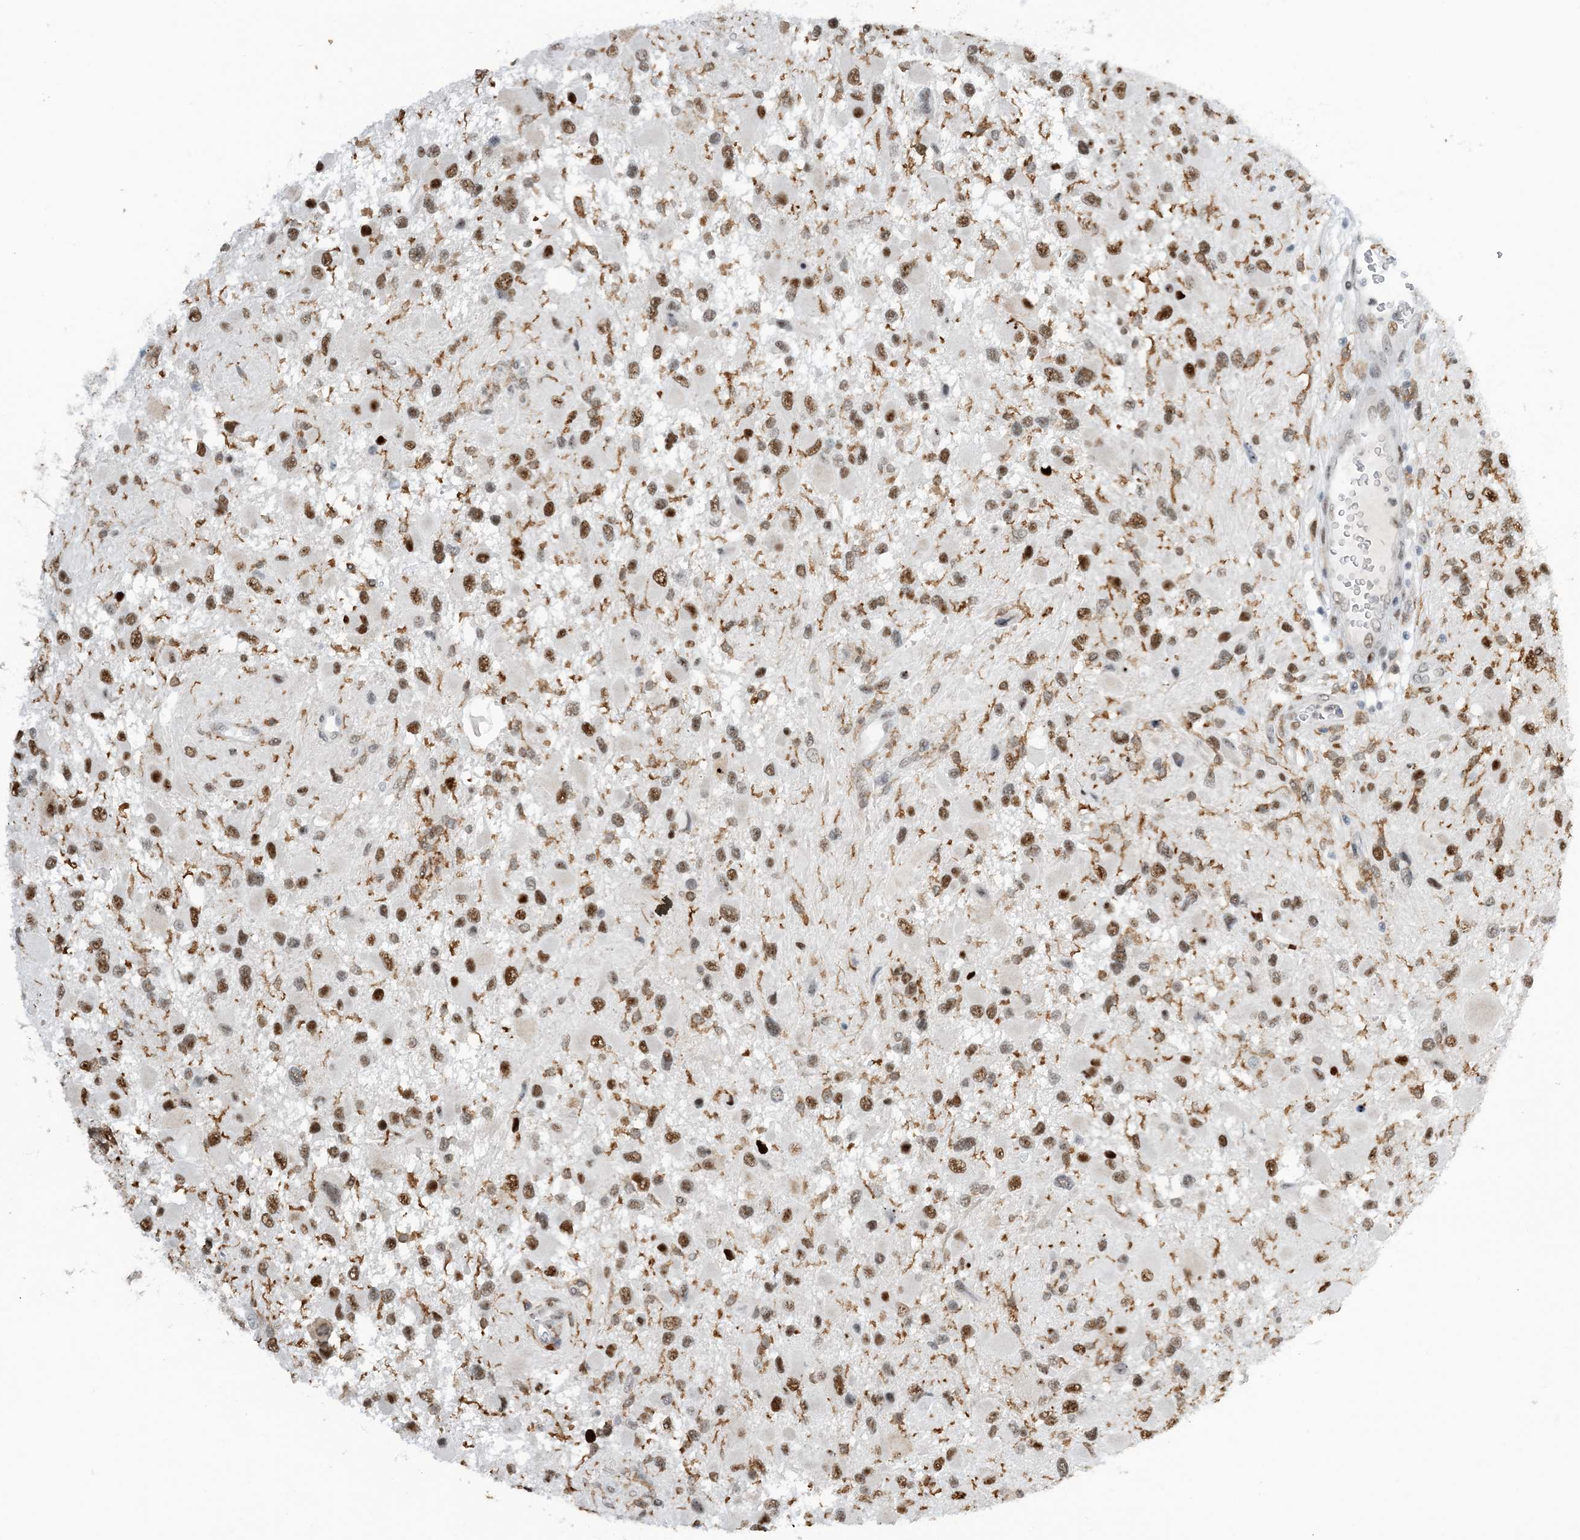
{"staining": {"intensity": "moderate", "quantity": ">75%", "location": "nuclear"}, "tissue": "glioma", "cell_type": "Tumor cells", "image_type": "cancer", "snomed": [{"axis": "morphology", "description": "Glioma, malignant, High grade"}, {"axis": "topography", "description": "Brain"}], "caption": "Moderate nuclear positivity is appreciated in approximately >75% of tumor cells in glioma.", "gene": "HEMK1", "patient": {"sex": "male", "age": 53}}